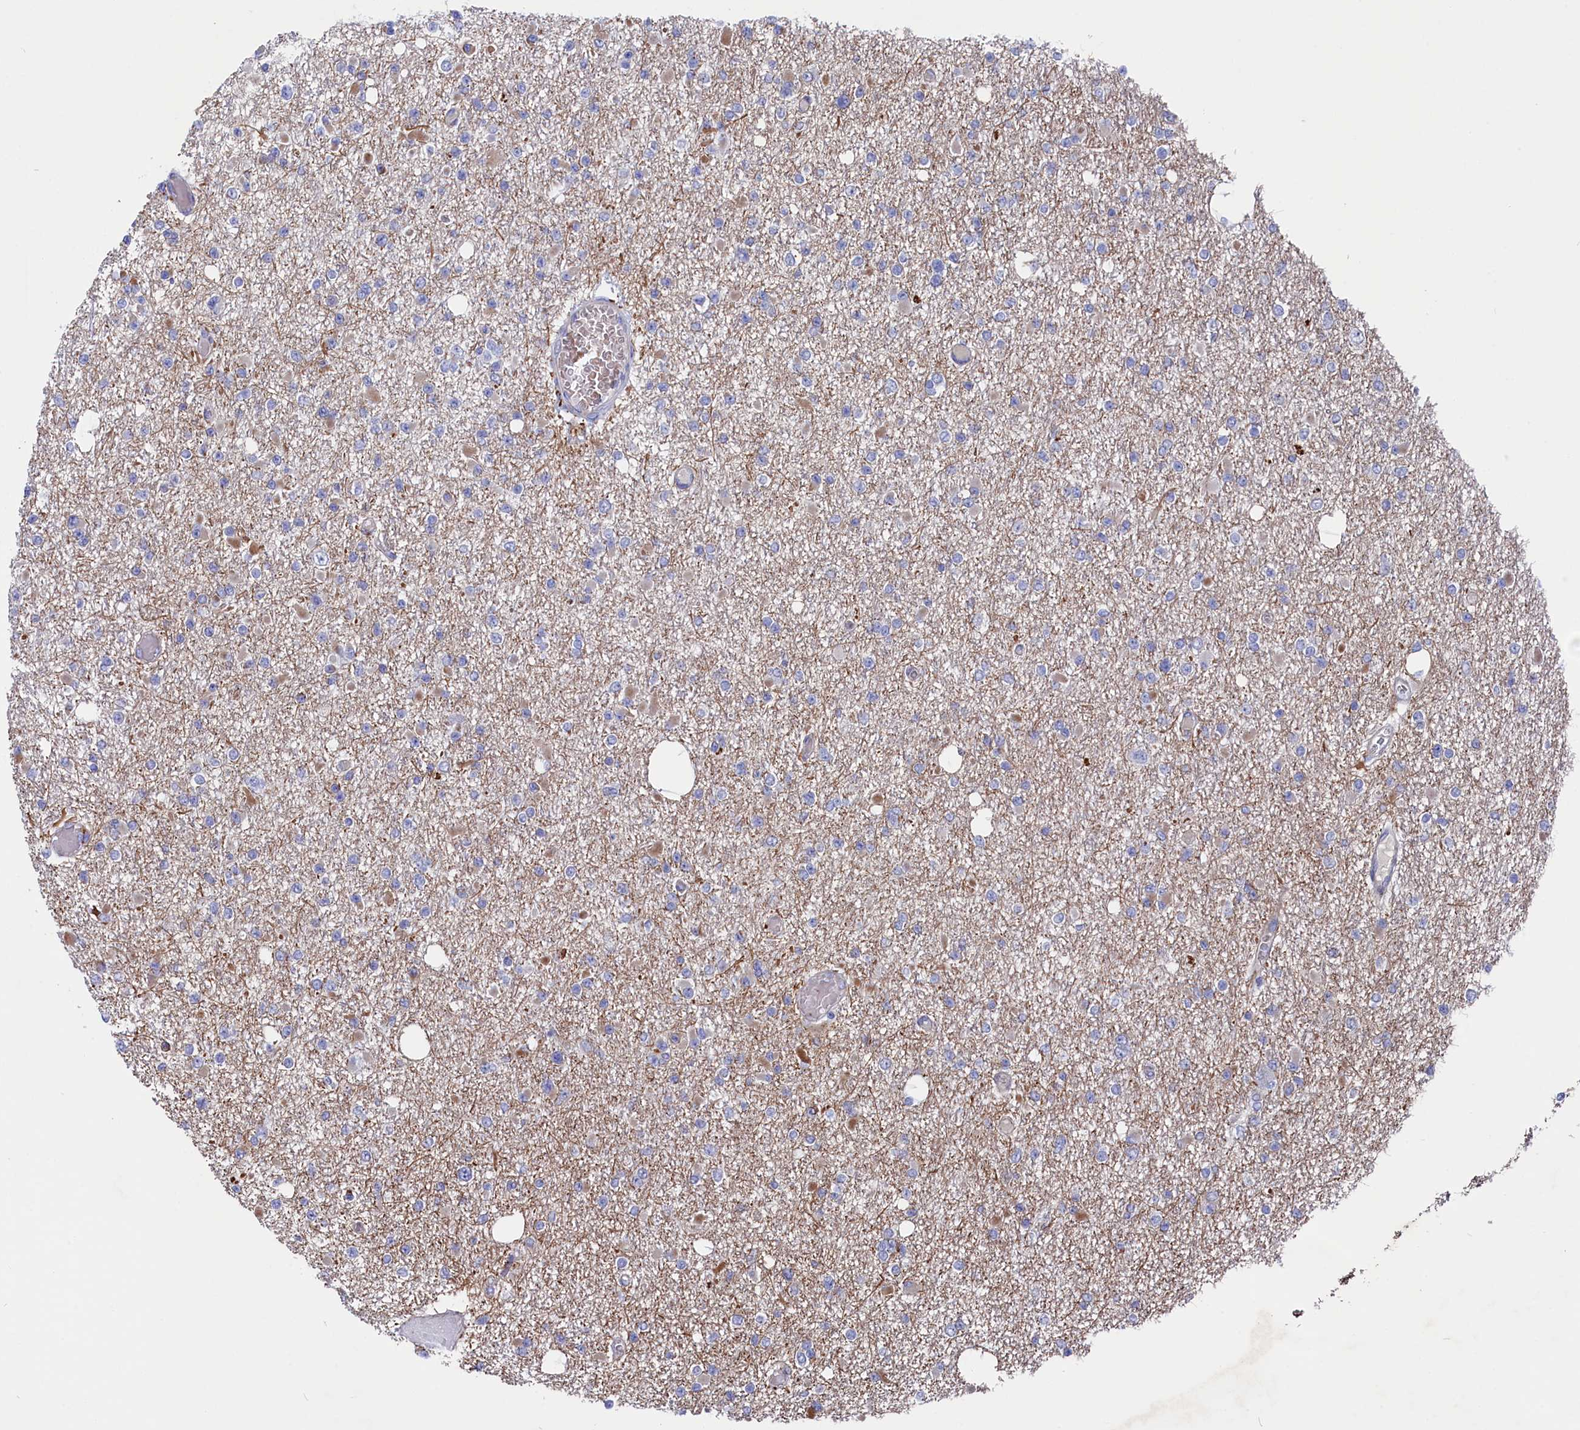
{"staining": {"intensity": "weak", "quantity": "<25%", "location": "cytoplasmic/membranous"}, "tissue": "glioma", "cell_type": "Tumor cells", "image_type": "cancer", "snomed": [{"axis": "morphology", "description": "Glioma, malignant, Low grade"}, {"axis": "topography", "description": "Brain"}], "caption": "There is no significant positivity in tumor cells of malignant glioma (low-grade). The staining is performed using DAB brown chromogen with nuclei counter-stained in using hematoxylin.", "gene": "NUDT7", "patient": {"sex": "female", "age": 22}}